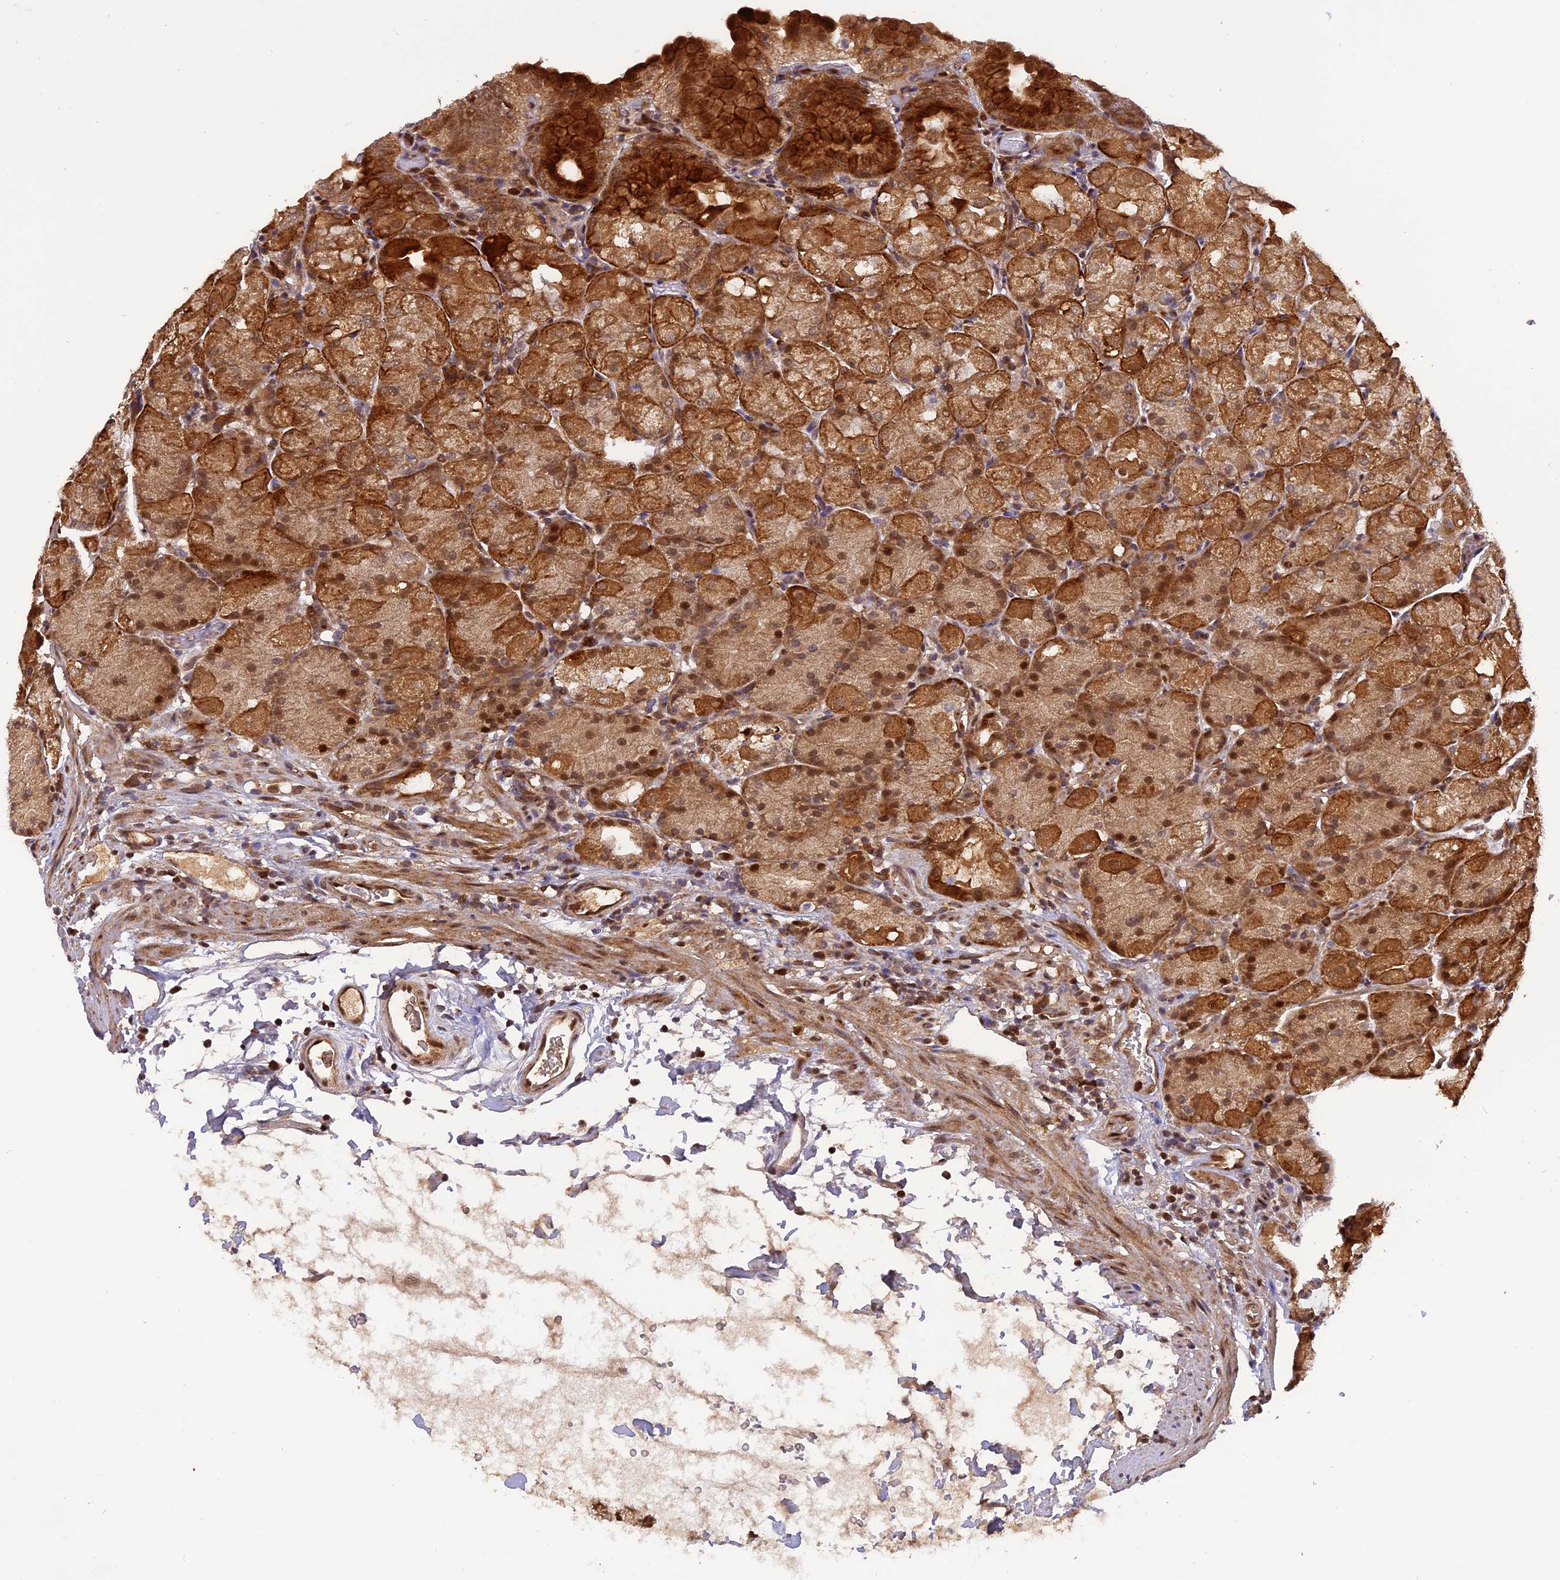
{"staining": {"intensity": "strong", "quantity": ">75%", "location": "cytoplasmic/membranous,nuclear"}, "tissue": "stomach", "cell_type": "Glandular cells", "image_type": "normal", "snomed": [{"axis": "morphology", "description": "Normal tissue, NOS"}, {"axis": "topography", "description": "Stomach, upper"}, {"axis": "topography", "description": "Stomach, lower"}], "caption": "Protein expression analysis of unremarkable stomach exhibits strong cytoplasmic/membranous,nuclear positivity in approximately >75% of glandular cells.", "gene": "MICALL1", "patient": {"sex": "male", "age": 62}}